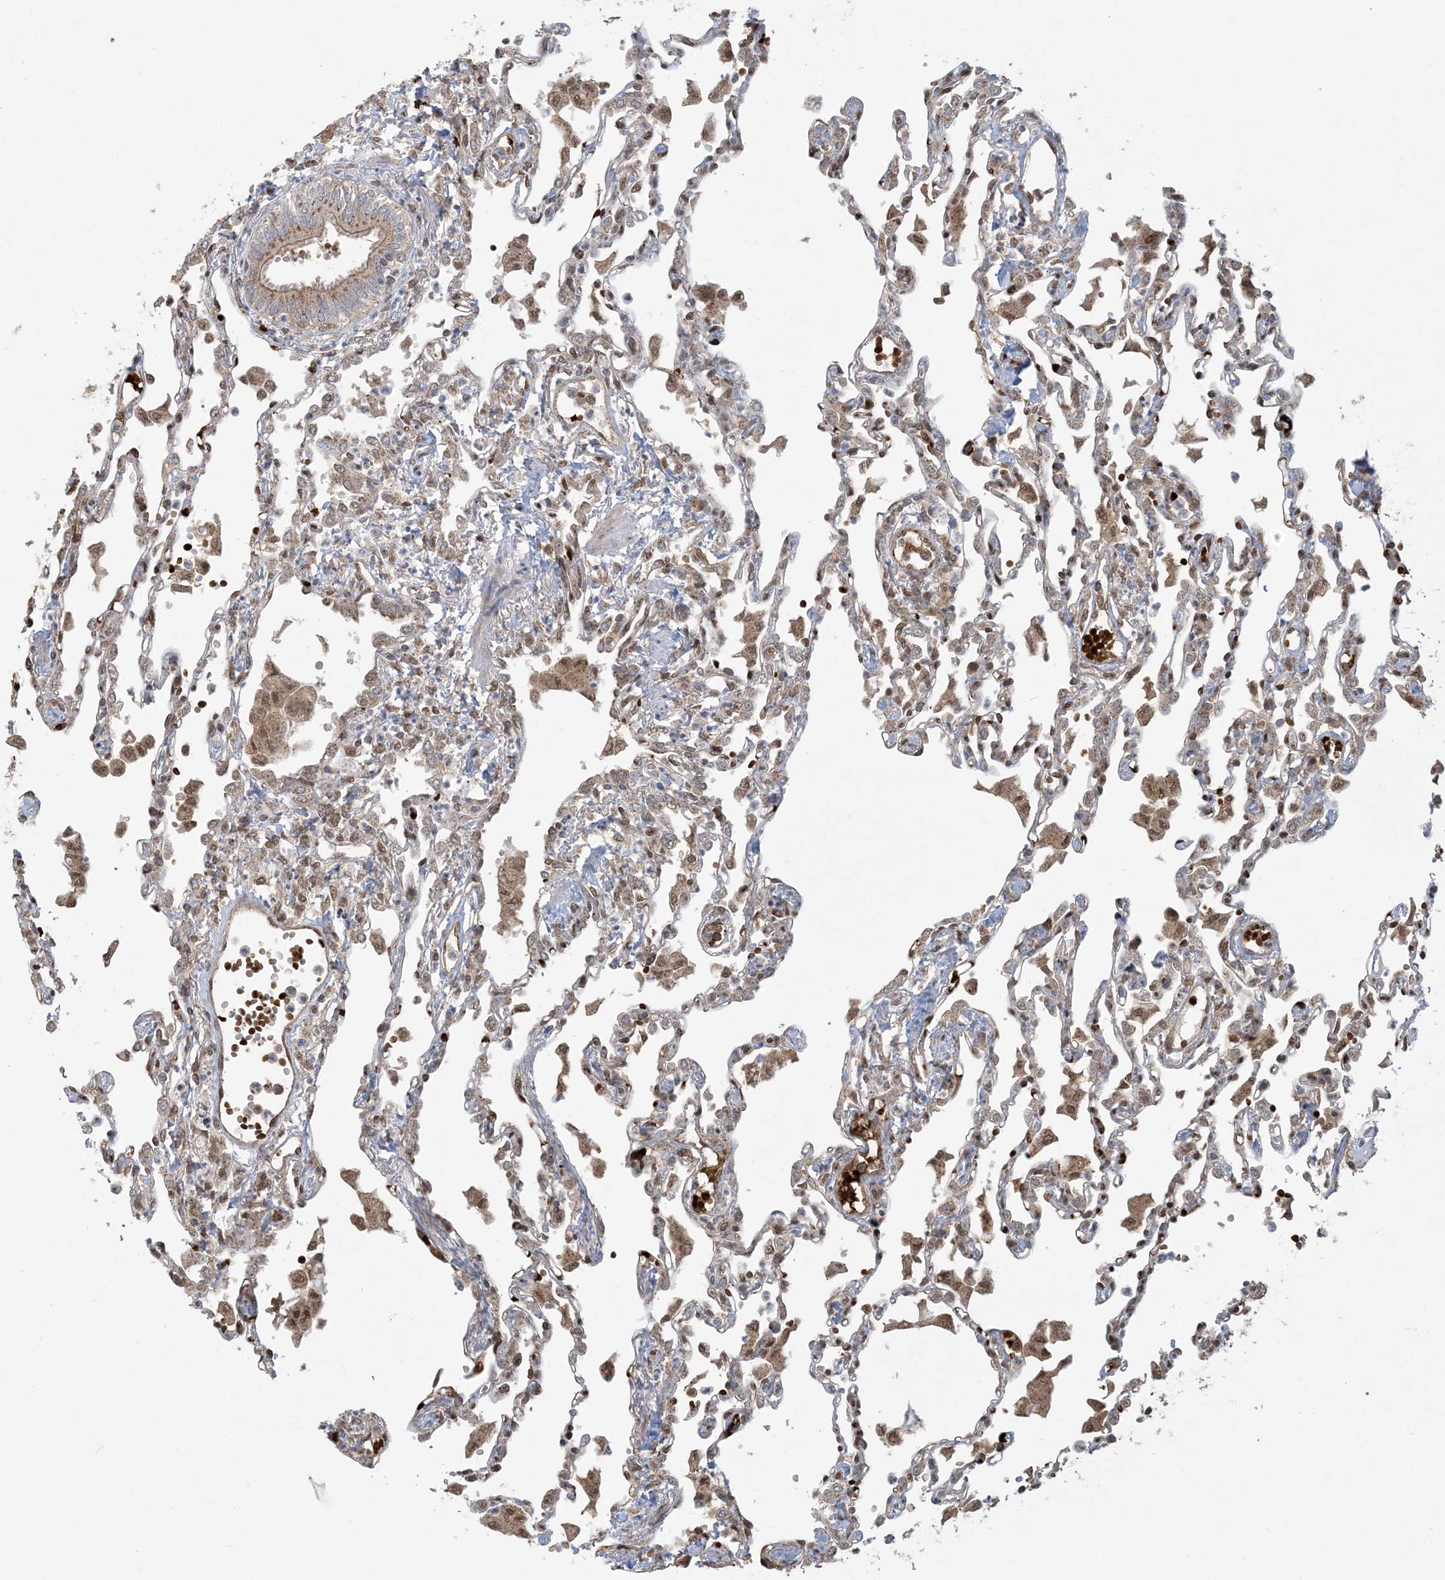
{"staining": {"intensity": "moderate", "quantity": "25%-75%", "location": "cytoplasmic/membranous,nuclear"}, "tissue": "lung", "cell_type": "Alveolar cells", "image_type": "normal", "snomed": [{"axis": "morphology", "description": "Normal tissue, NOS"}, {"axis": "topography", "description": "Bronchus"}, {"axis": "topography", "description": "Lung"}], "caption": "Immunohistochemistry of unremarkable lung demonstrates medium levels of moderate cytoplasmic/membranous,nuclear positivity in approximately 25%-75% of alveolar cells. The staining was performed using DAB (3,3'-diaminobenzidine), with brown indicating positive protein expression. Nuclei are stained blue with hematoxylin.", "gene": "ABCF3", "patient": {"sex": "female", "age": 49}}